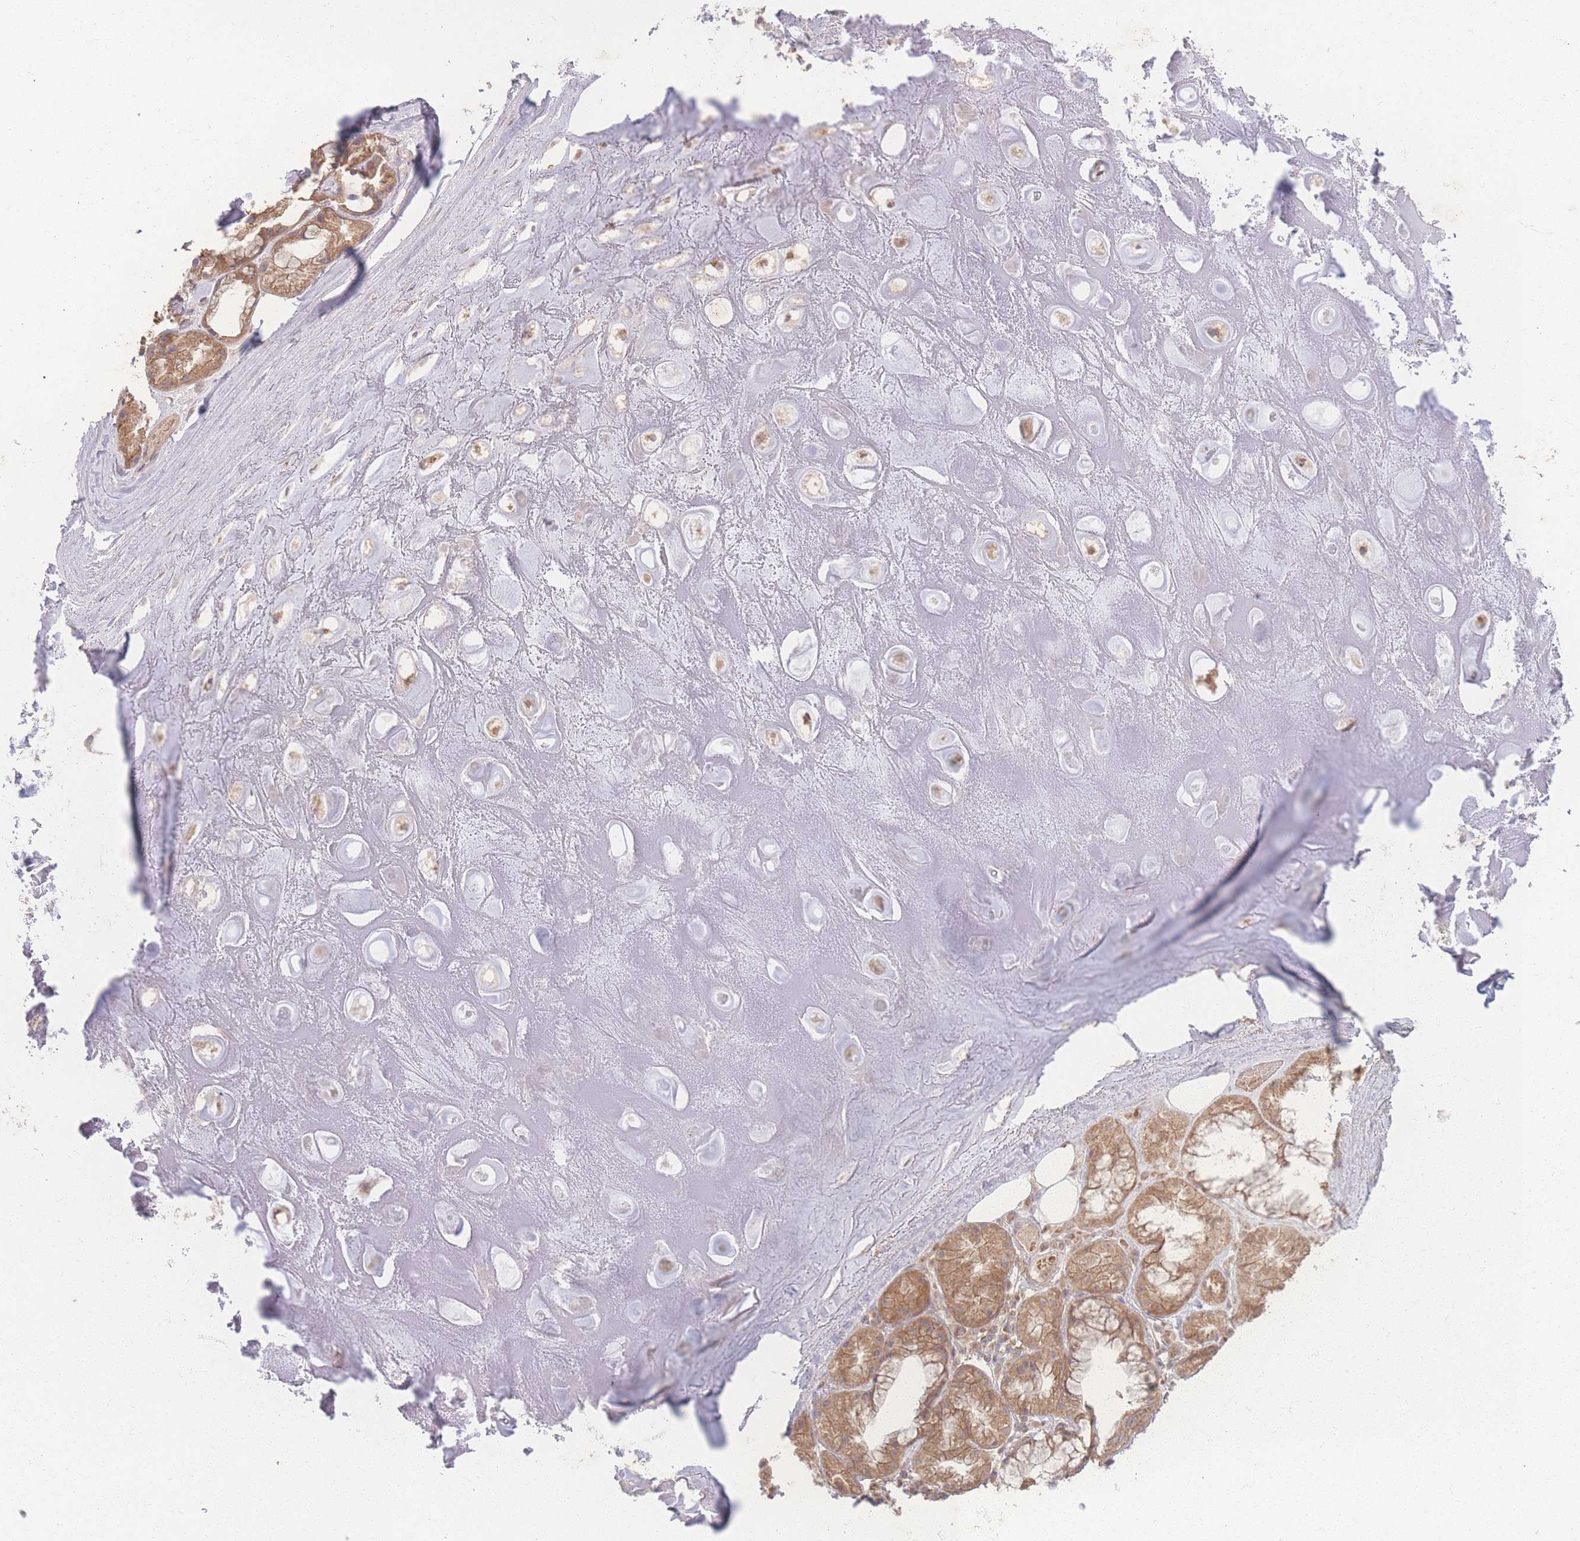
{"staining": {"intensity": "weak", "quantity": ">75%", "location": "cytoplasmic/membranous"}, "tissue": "soft tissue", "cell_type": "Chondrocytes", "image_type": "normal", "snomed": [{"axis": "morphology", "description": "Normal tissue, NOS"}, {"axis": "topography", "description": "Cartilage tissue"}], "caption": "Immunohistochemical staining of benign soft tissue reveals weak cytoplasmic/membranous protein staining in approximately >75% of chondrocytes. (DAB = brown stain, brightfield microscopy at high magnification).", "gene": "INSR", "patient": {"sex": "male", "age": 81}}